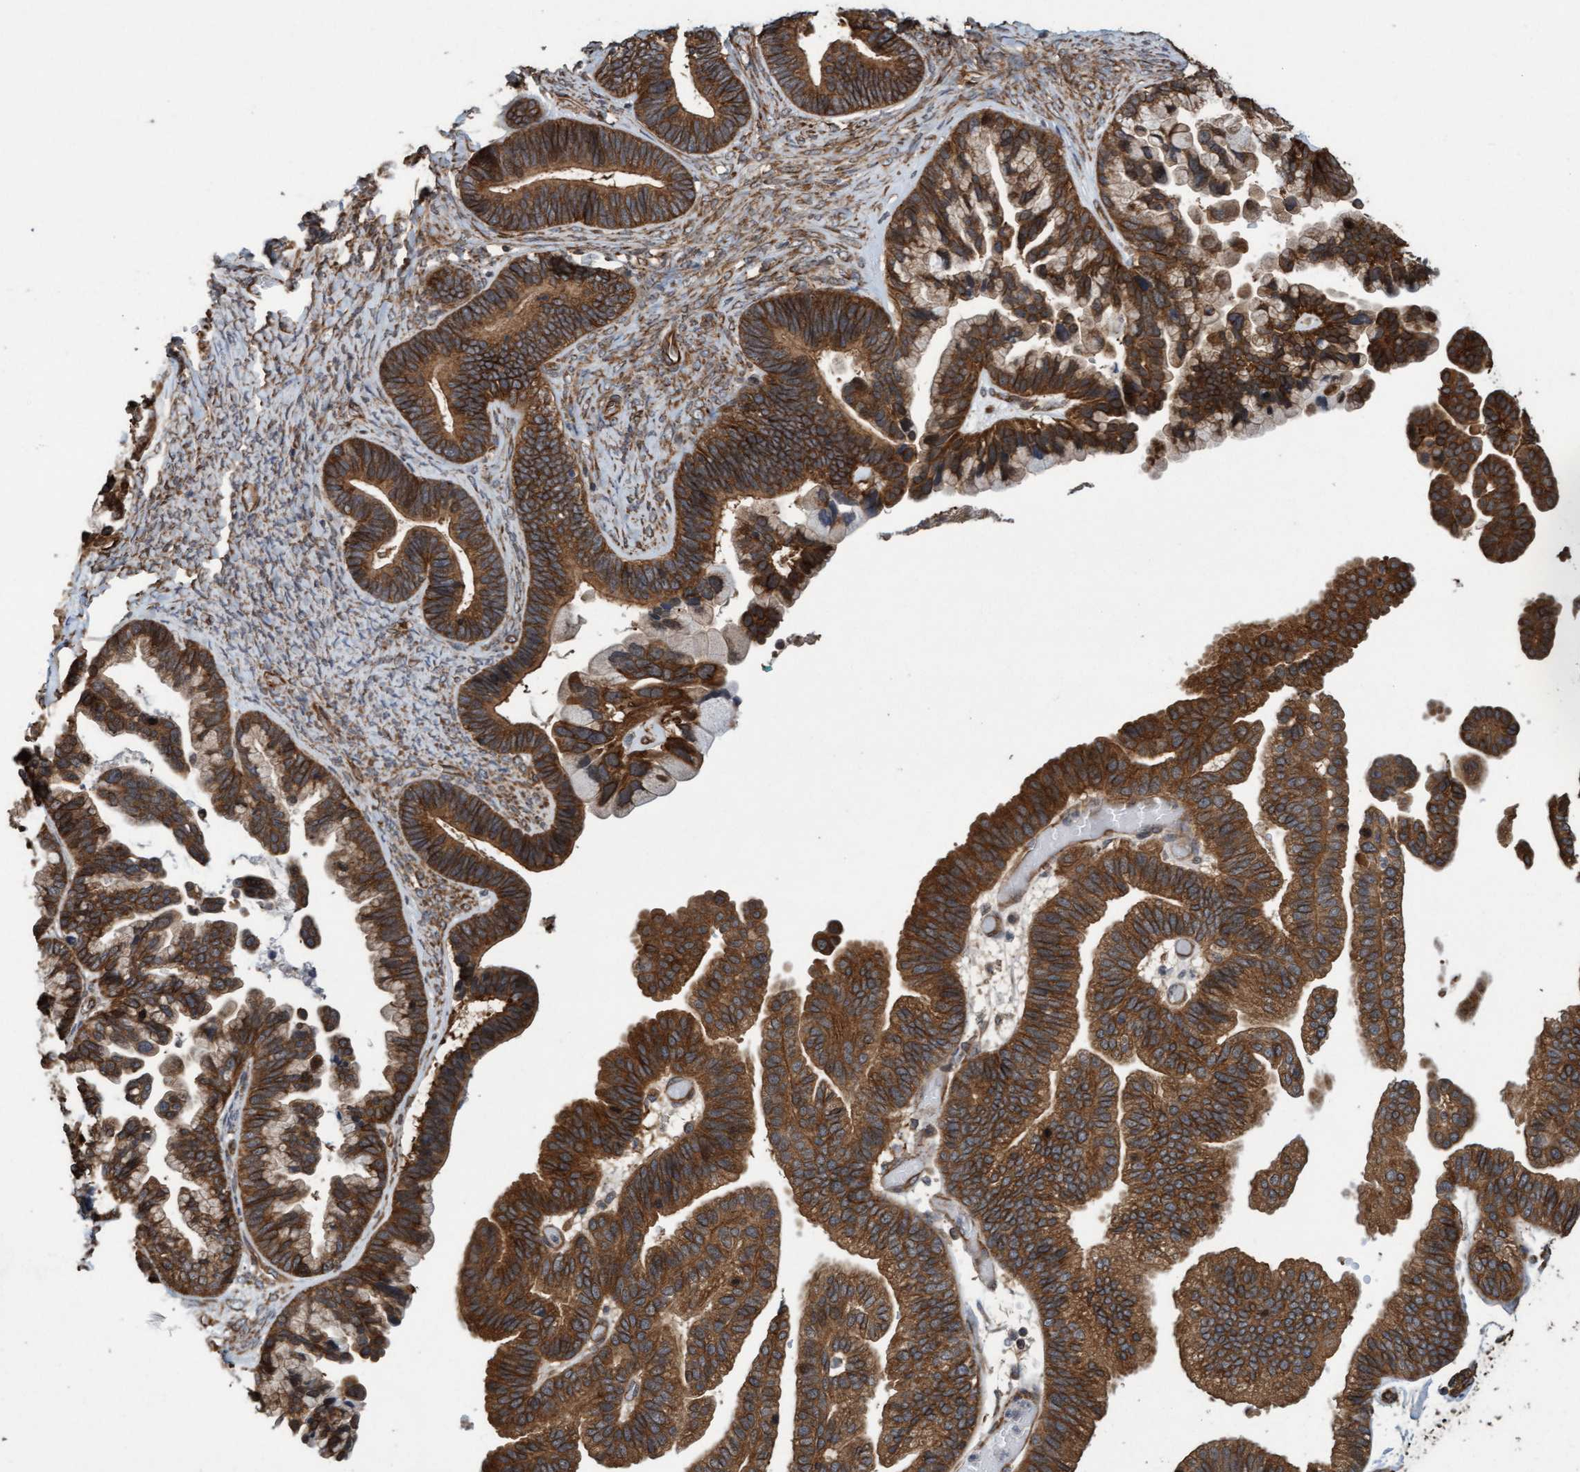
{"staining": {"intensity": "strong", "quantity": ">75%", "location": "cytoplasmic/membranous"}, "tissue": "ovarian cancer", "cell_type": "Tumor cells", "image_type": "cancer", "snomed": [{"axis": "morphology", "description": "Cystadenocarcinoma, serous, NOS"}, {"axis": "topography", "description": "Ovary"}], "caption": "Protein expression analysis of serous cystadenocarcinoma (ovarian) shows strong cytoplasmic/membranous staining in approximately >75% of tumor cells. The protein of interest is shown in brown color, while the nuclei are stained blue.", "gene": "CDC42EP4", "patient": {"sex": "female", "age": 56}}